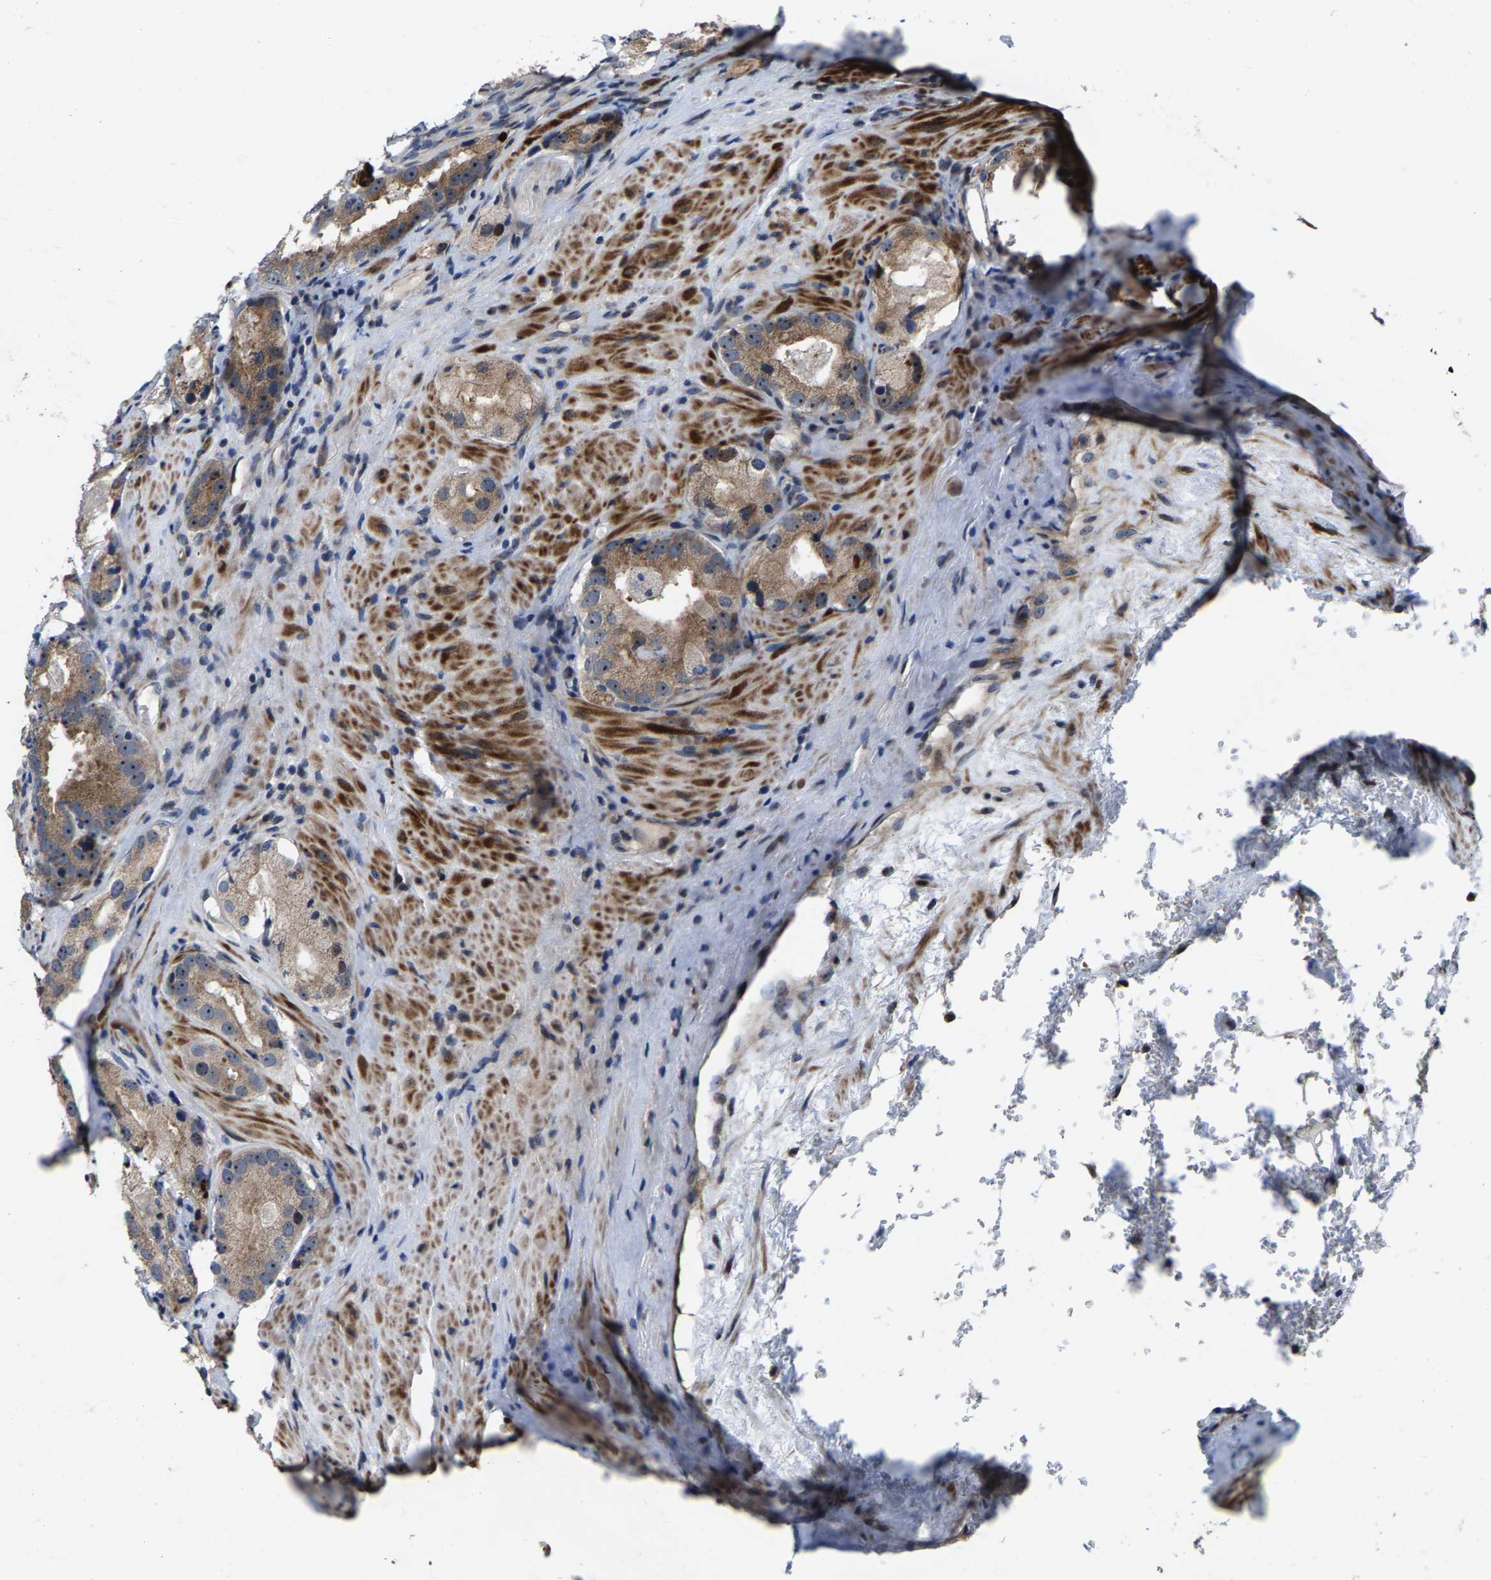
{"staining": {"intensity": "weak", "quantity": ">75%", "location": "cytoplasmic/membranous,nuclear"}, "tissue": "prostate cancer", "cell_type": "Tumor cells", "image_type": "cancer", "snomed": [{"axis": "morphology", "description": "Adenocarcinoma, High grade"}, {"axis": "topography", "description": "Prostate"}], "caption": "A brown stain highlights weak cytoplasmic/membranous and nuclear expression of a protein in adenocarcinoma (high-grade) (prostate) tumor cells.", "gene": "HAUS6", "patient": {"sex": "male", "age": 63}}